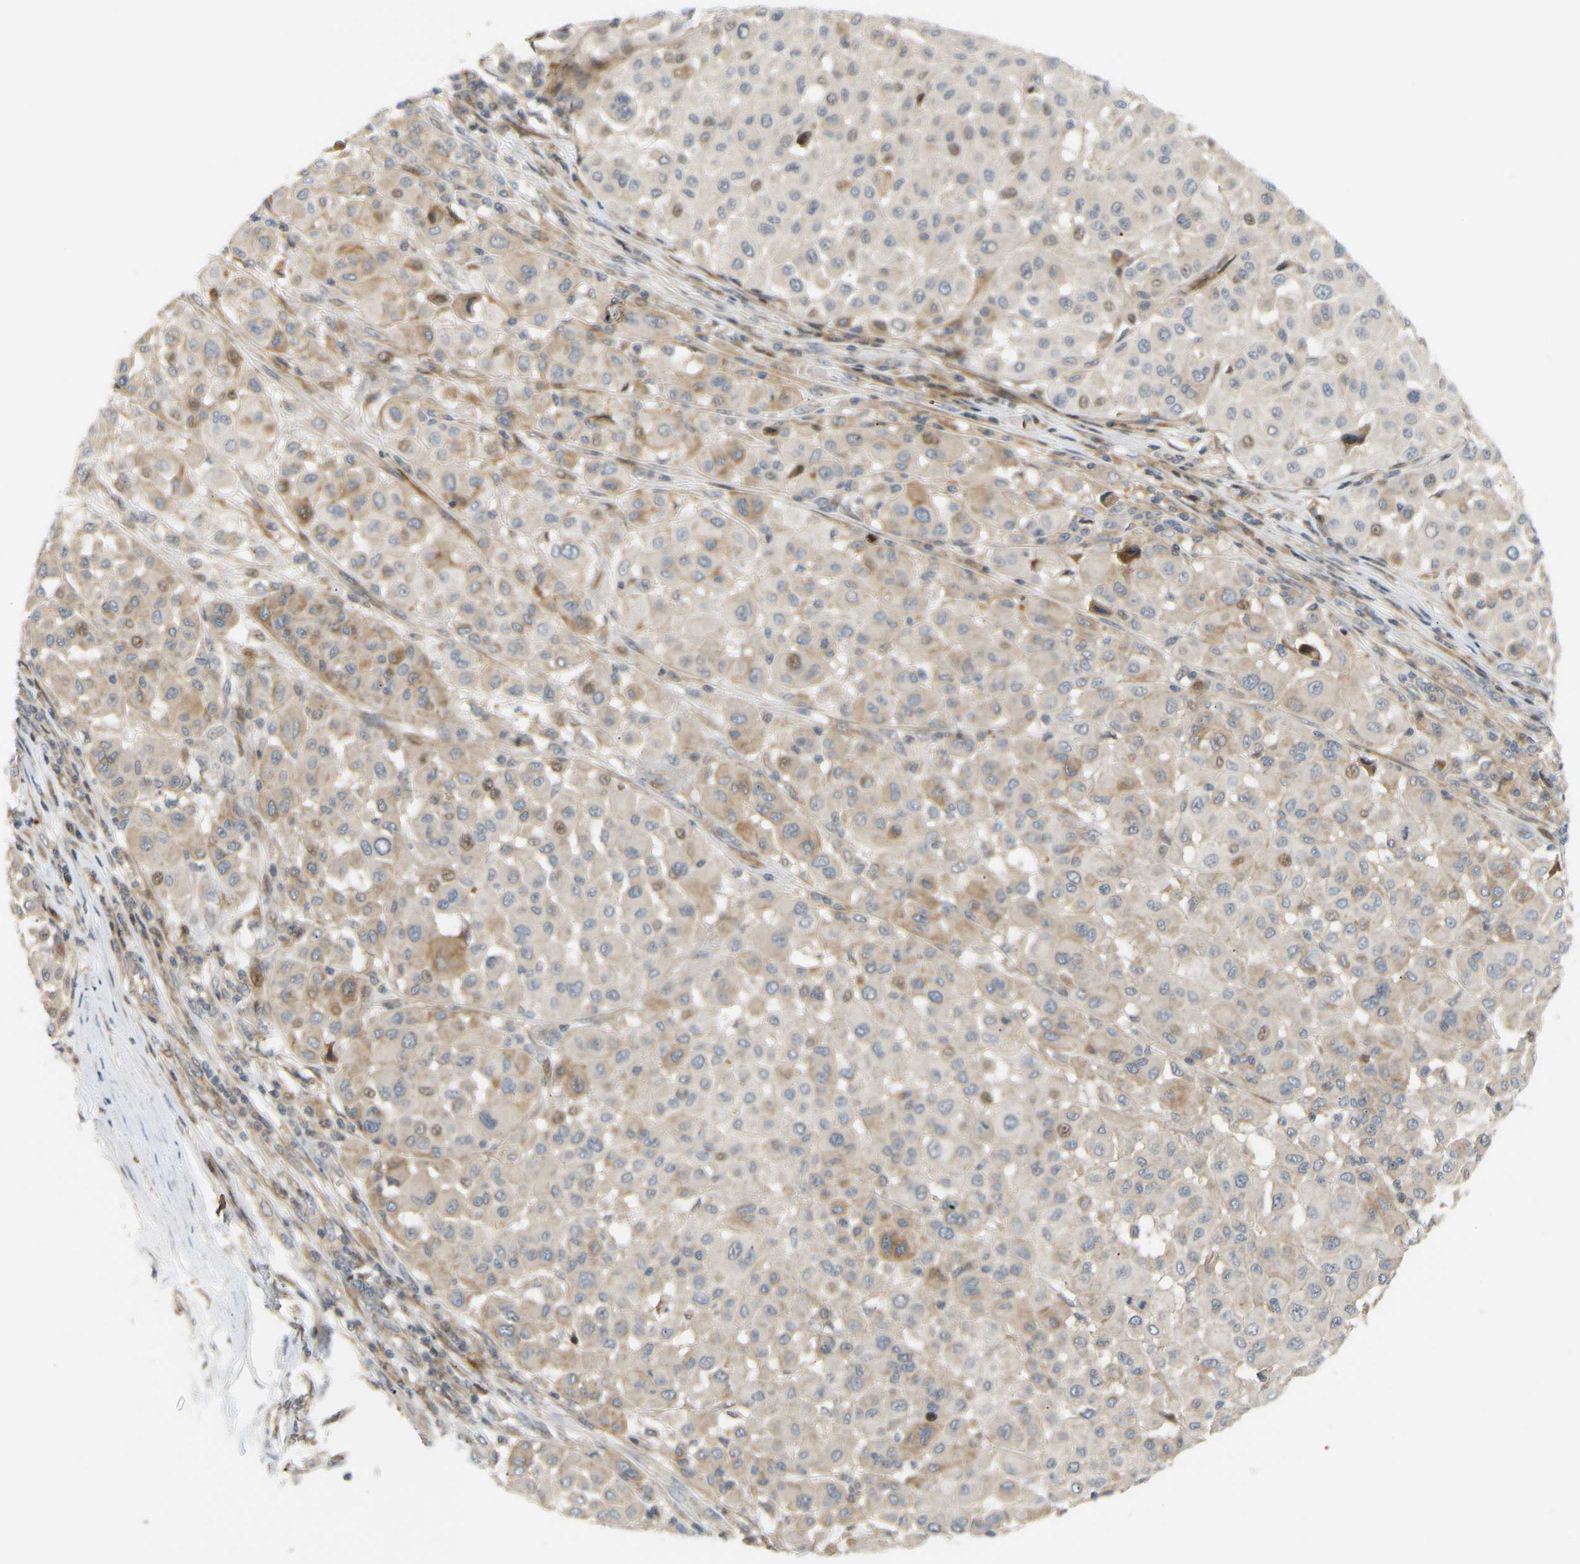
{"staining": {"intensity": "weak", "quantity": "25%-75%", "location": "cytoplasmic/membranous"}, "tissue": "melanoma", "cell_type": "Tumor cells", "image_type": "cancer", "snomed": [{"axis": "morphology", "description": "Malignant melanoma, Metastatic site"}, {"axis": "topography", "description": "Soft tissue"}], "caption": "This is a histology image of IHC staining of malignant melanoma (metastatic site), which shows weak staining in the cytoplasmic/membranous of tumor cells.", "gene": "POGLUT2", "patient": {"sex": "male", "age": 41}}